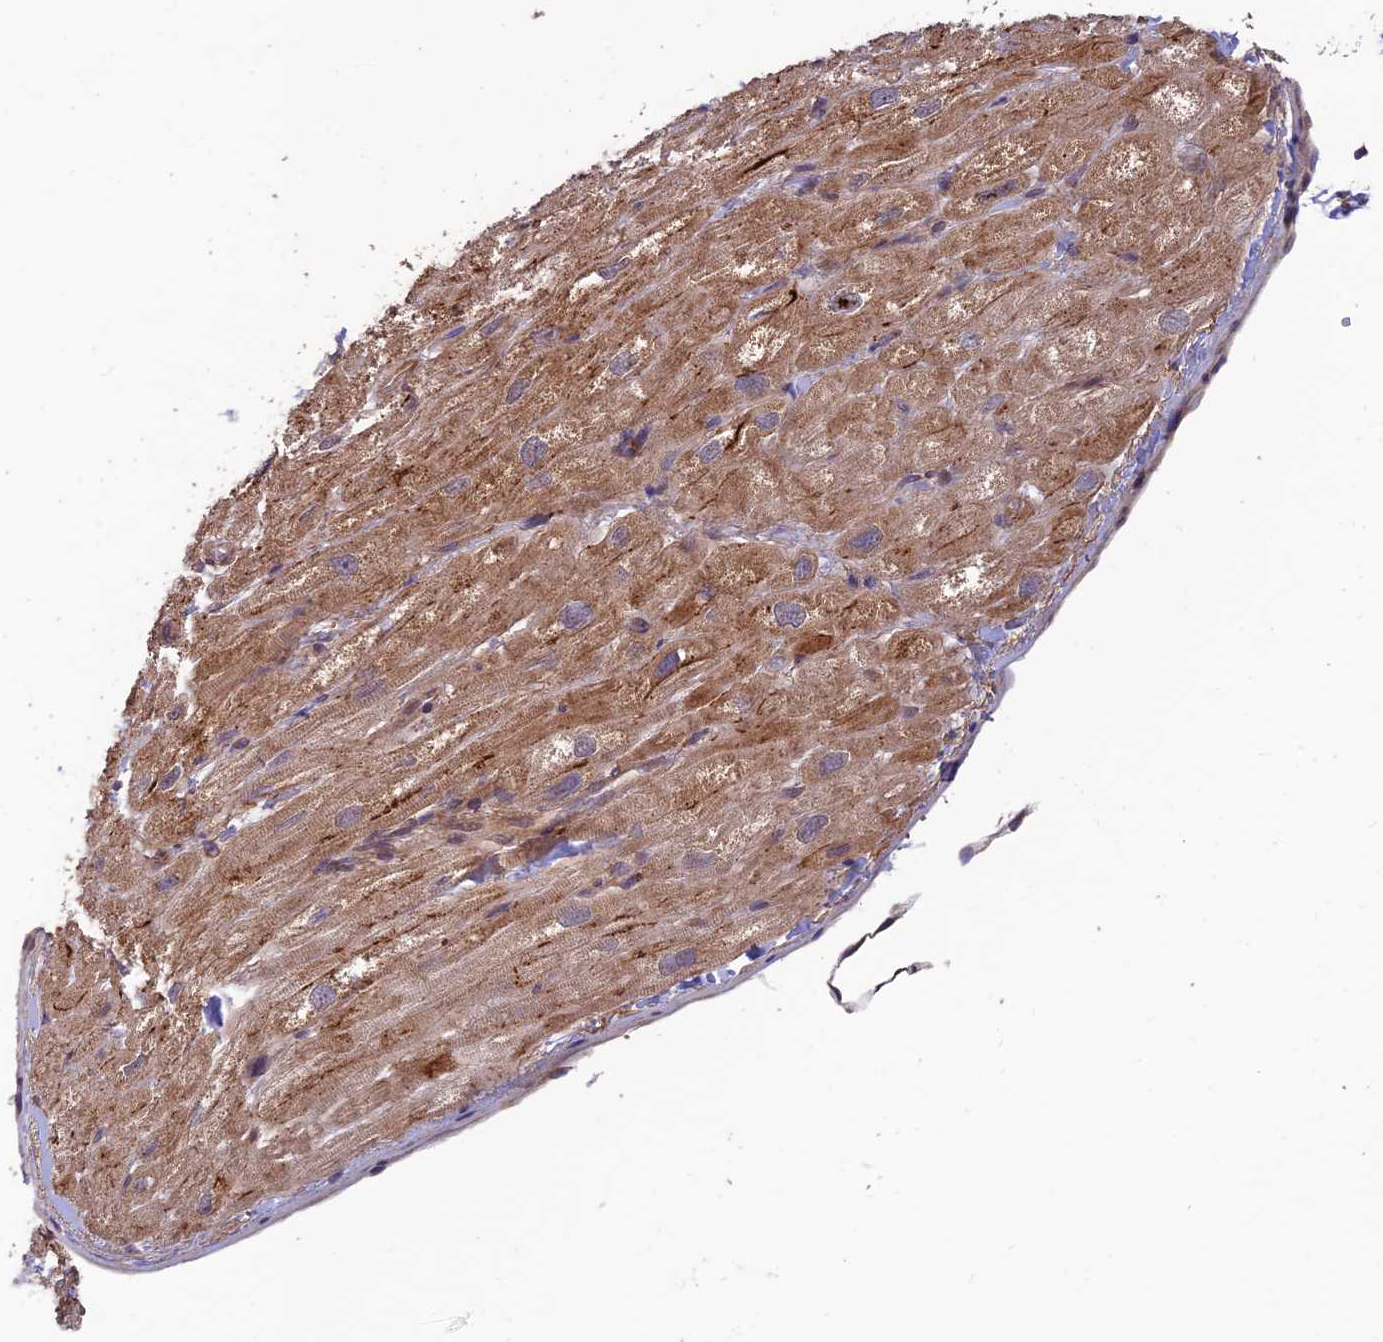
{"staining": {"intensity": "moderate", "quantity": ">75%", "location": "cytoplasmic/membranous"}, "tissue": "heart muscle", "cell_type": "Cardiomyocytes", "image_type": "normal", "snomed": [{"axis": "morphology", "description": "Normal tissue, NOS"}, {"axis": "topography", "description": "Heart"}], "caption": "An immunohistochemistry (IHC) photomicrograph of benign tissue is shown. Protein staining in brown highlights moderate cytoplasmic/membranous positivity in heart muscle within cardiomyocytes. (DAB (3,3'-diaminobenzidine) = brown stain, brightfield microscopy at high magnification).", "gene": "PAGR1", "patient": {"sex": "male", "age": 65}}